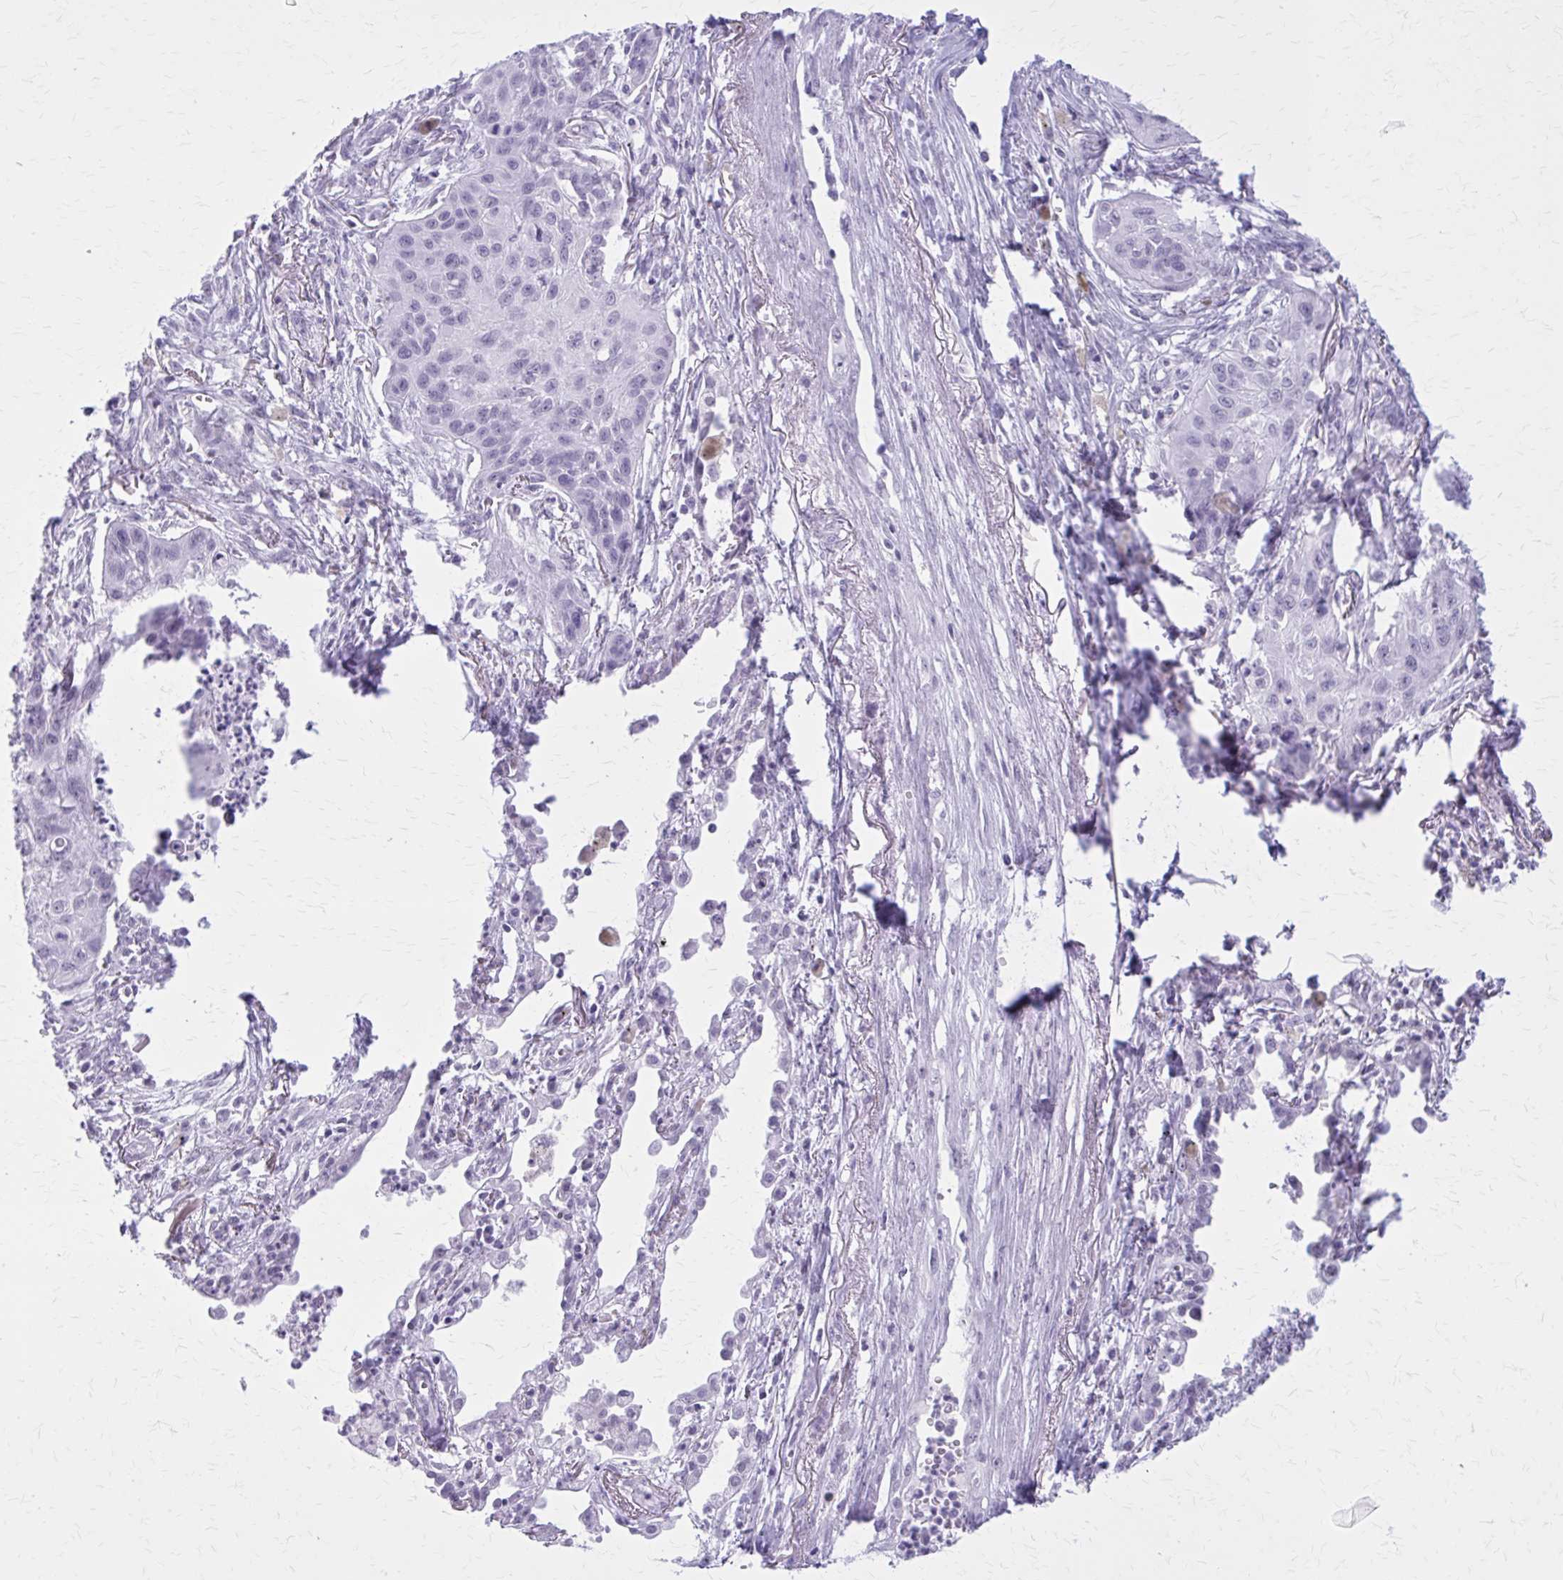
{"staining": {"intensity": "negative", "quantity": "none", "location": "none"}, "tissue": "lung cancer", "cell_type": "Tumor cells", "image_type": "cancer", "snomed": [{"axis": "morphology", "description": "Squamous cell carcinoma, NOS"}, {"axis": "topography", "description": "Lung"}], "caption": "Immunohistochemistry (IHC) photomicrograph of human lung cancer (squamous cell carcinoma) stained for a protein (brown), which shows no staining in tumor cells.", "gene": "GAD1", "patient": {"sex": "male", "age": 71}}